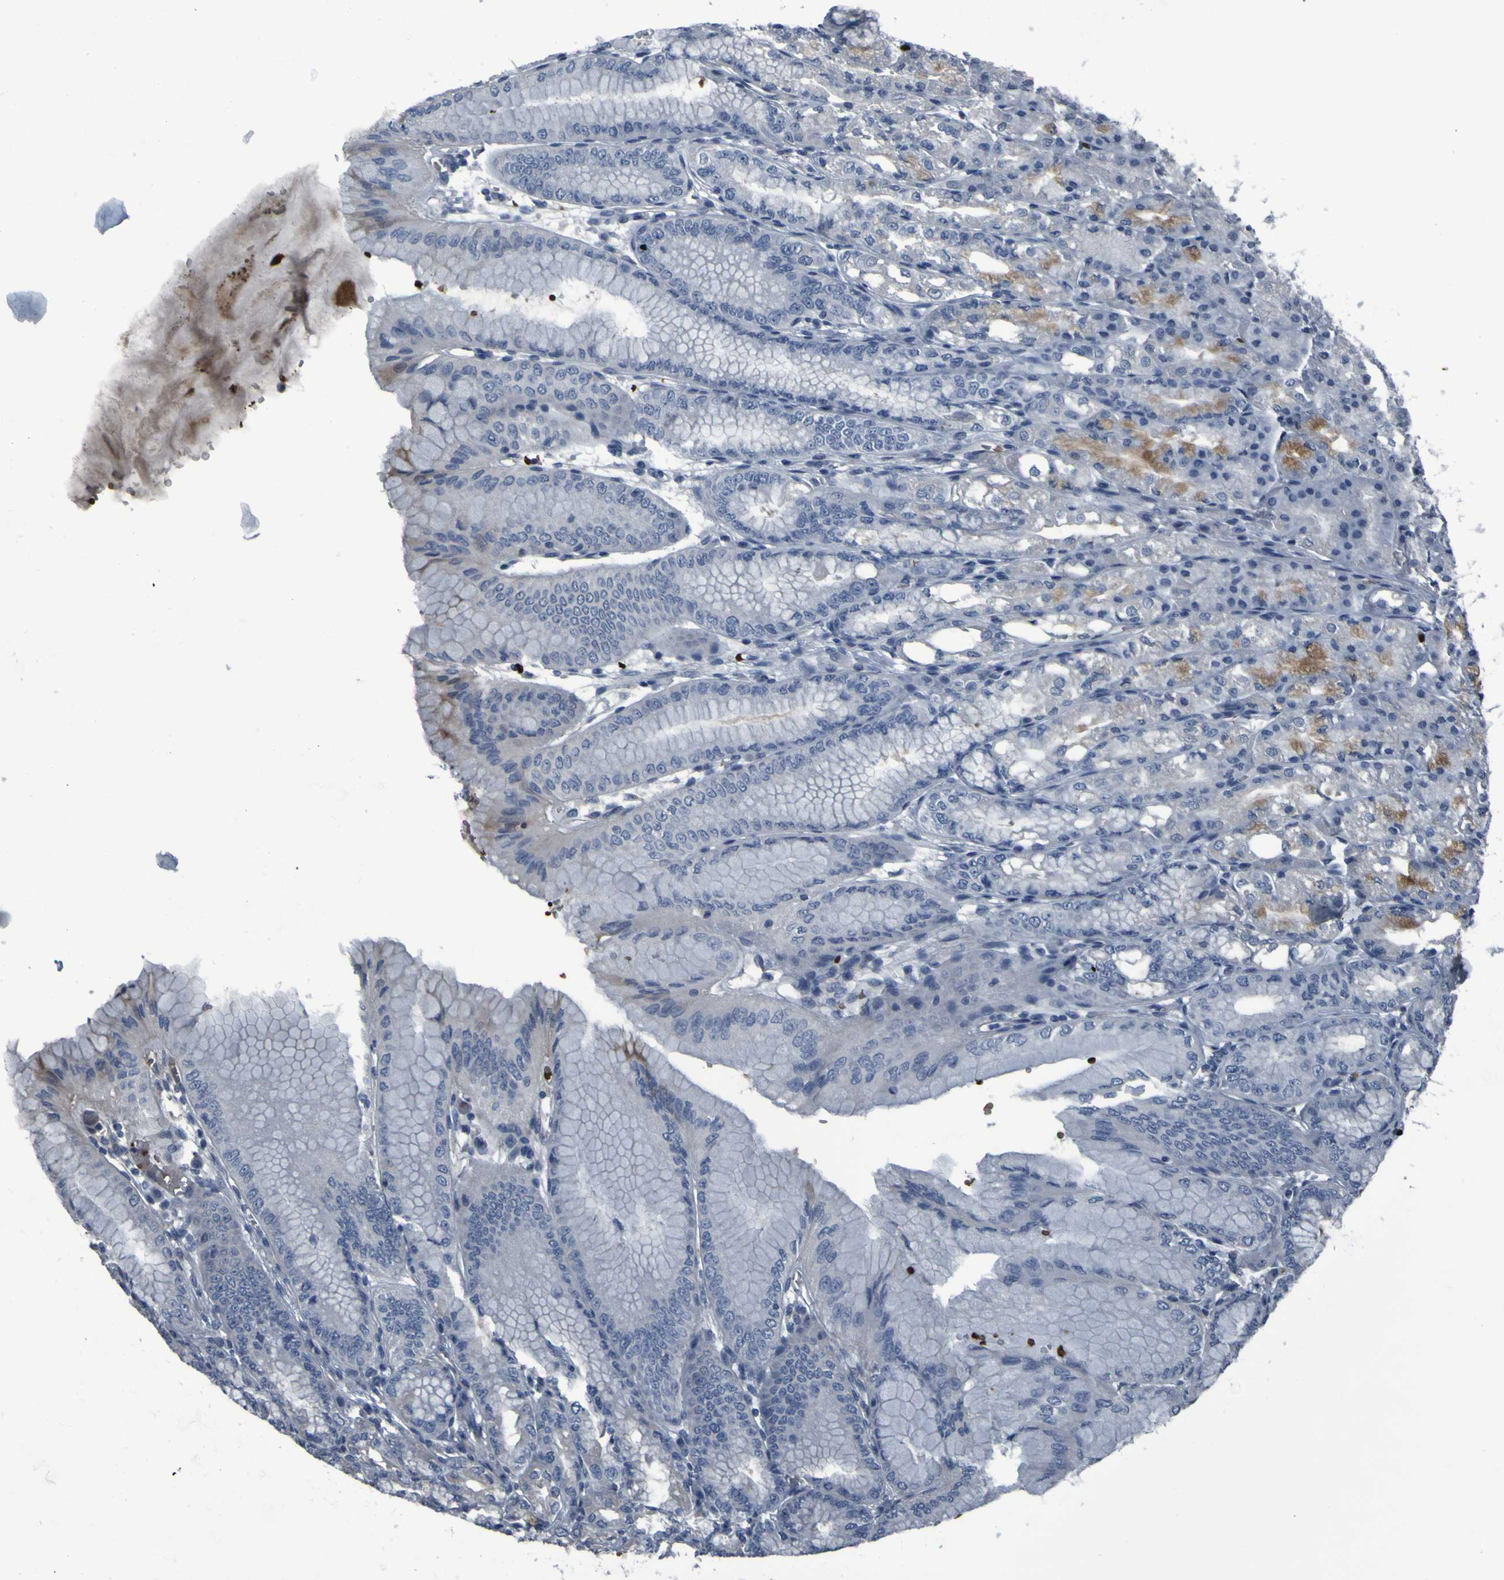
{"staining": {"intensity": "moderate", "quantity": "<25%", "location": "cytoplasmic/membranous"}, "tissue": "stomach", "cell_type": "Glandular cells", "image_type": "normal", "snomed": [{"axis": "morphology", "description": "Normal tissue, NOS"}, {"axis": "topography", "description": "Stomach, lower"}], "caption": "This histopathology image exhibits immunohistochemistry staining of benign stomach, with low moderate cytoplasmic/membranous expression in about <25% of glandular cells.", "gene": "GRAMD1A", "patient": {"sex": "male", "age": 71}}